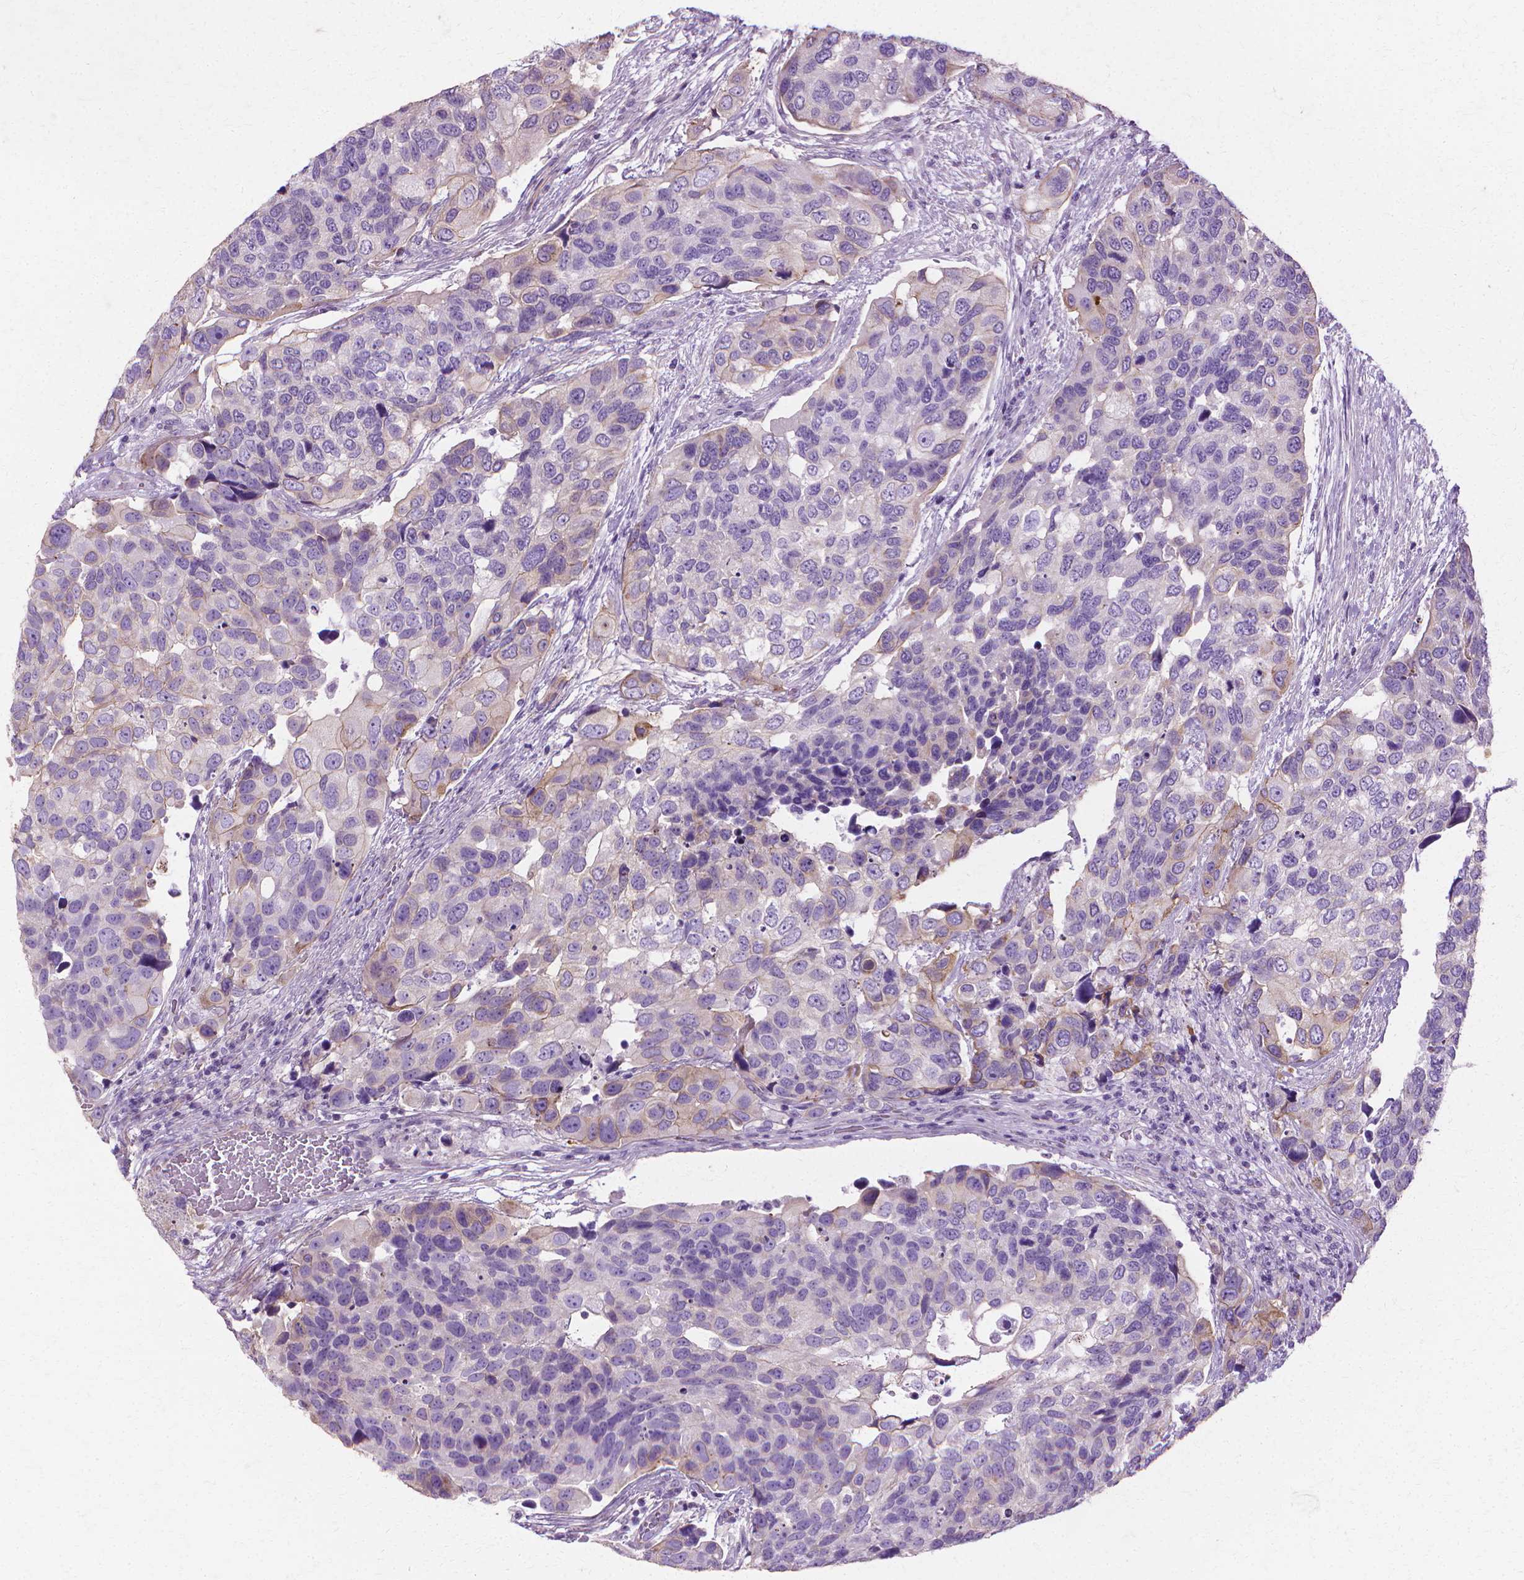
{"staining": {"intensity": "weak", "quantity": "<25%", "location": "cytoplasmic/membranous"}, "tissue": "urothelial cancer", "cell_type": "Tumor cells", "image_type": "cancer", "snomed": [{"axis": "morphology", "description": "Urothelial carcinoma, High grade"}, {"axis": "topography", "description": "Urinary bladder"}], "caption": "A micrograph of human urothelial cancer is negative for staining in tumor cells. (Immunohistochemistry, brightfield microscopy, high magnification).", "gene": "CFAP157", "patient": {"sex": "male", "age": 60}}